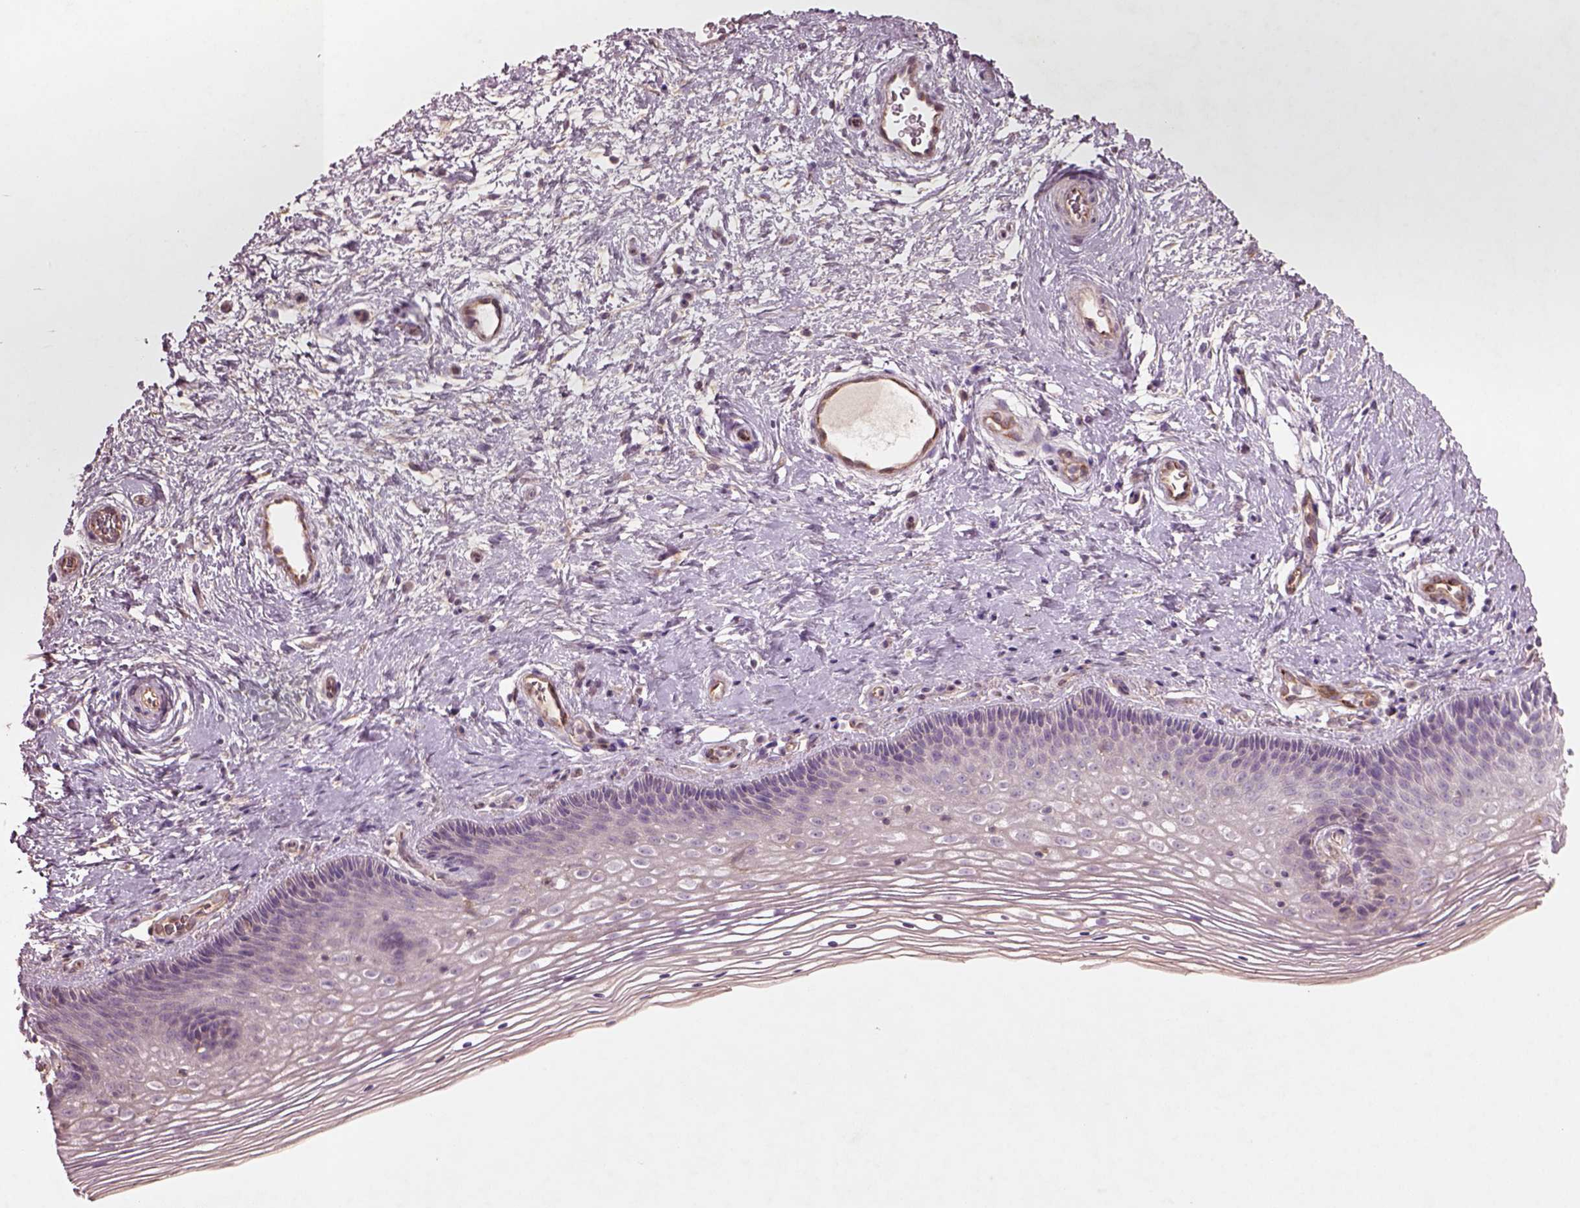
{"staining": {"intensity": "negative", "quantity": "none", "location": "none"}, "tissue": "cervix", "cell_type": "Squamous epithelial cells", "image_type": "normal", "snomed": [{"axis": "morphology", "description": "Normal tissue, NOS"}, {"axis": "topography", "description": "Cervix"}], "caption": "Human cervix stained for a protein using immunohistochemistry shows no expression in squamous epithelial cells.", "gene": "DUOXA2", "patient": {"sex": "female", "age": 34}}